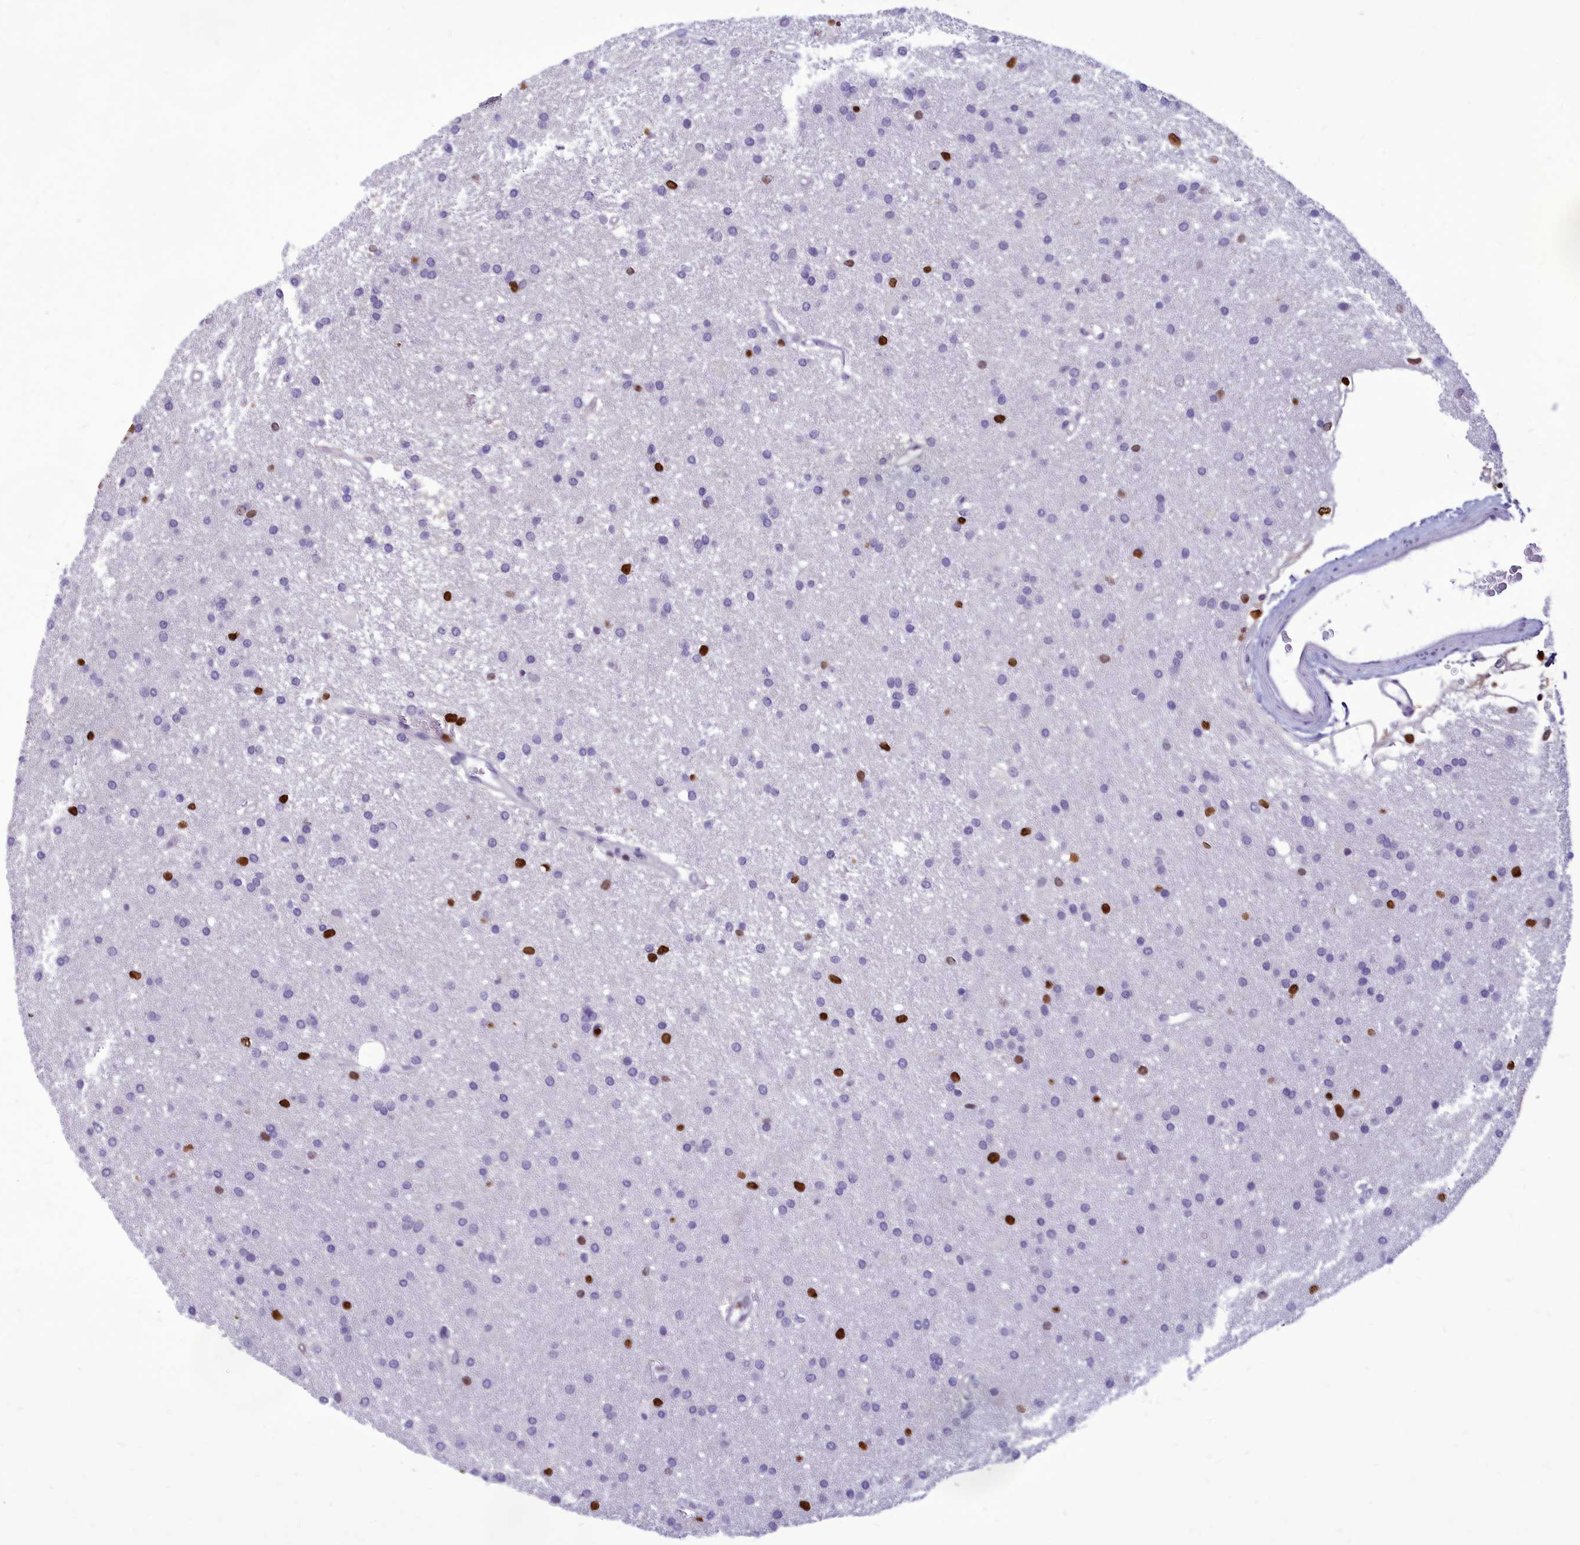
{"staining": {"intensity": "strong", "quantity": "<25%", "location": "nuclear"}, "tissue": "glioma", "cell_type": "Tumor cells", "image_type": "cancer", "snomed": [{"axis": "morphology", "description": "Glioma, malignant, High grade"}, {"axis": "topography", "description": "Brain"}], "caption": "High-magnification brightfield microscopy of glioma stained with DAB (brown) and counterstained with hematoxylin (blue). tumor cells exhibit strong nuclear expression is present in approximately<25% of cells. The staining is performed using DAB (3,3'-diaminobenzidine) brown chromogen to label protein expression. The nuclei are counter-stained blue using hematoxylin.", "gene": "AKAP17A", "patient": {"sex": "male", "age": 77}}